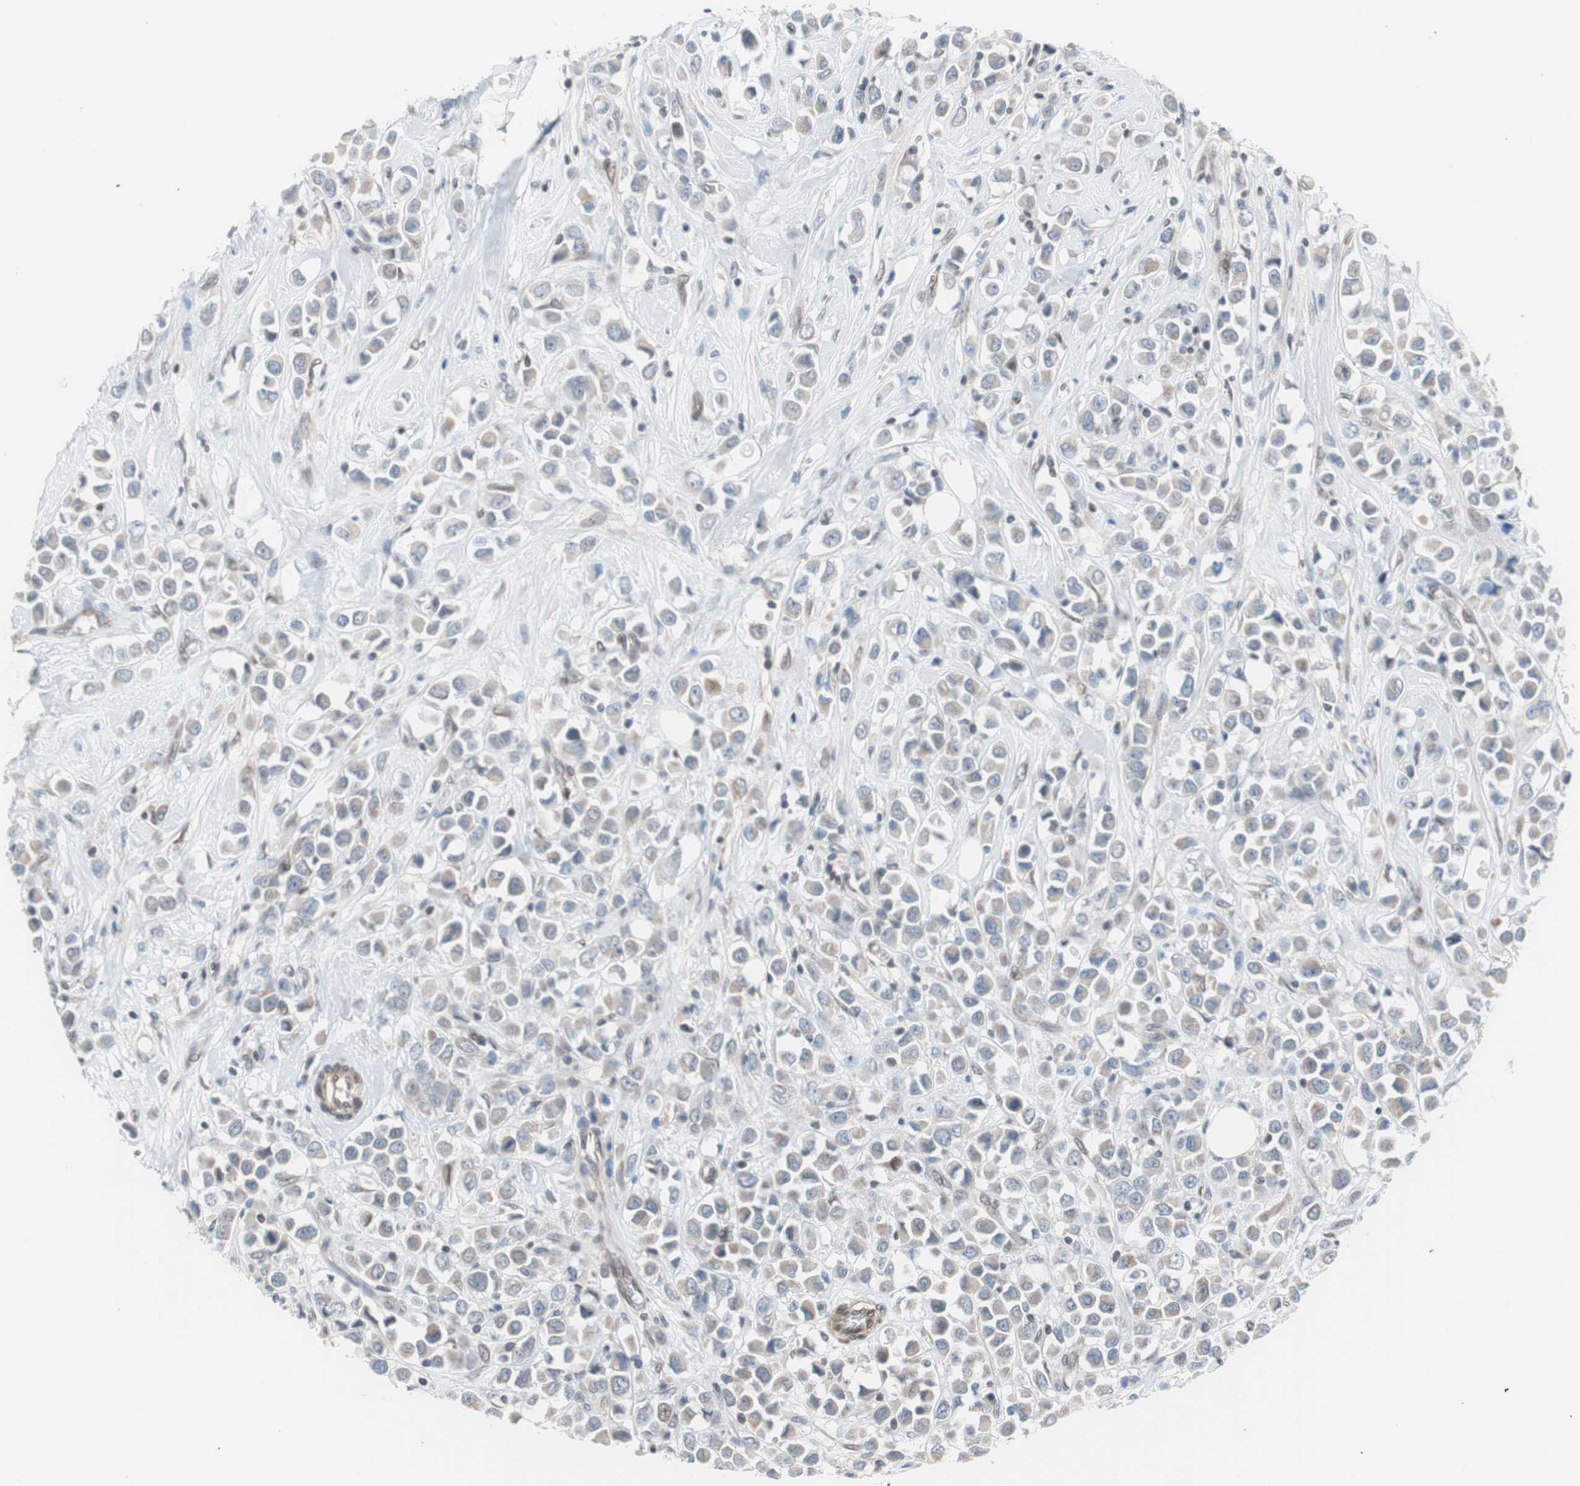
{"staining": {"intensity": "weak", "quantity": ">75%", "location": "cytoplasmic/membranous"}, "tissue": "breast cancer", "cell_type": "Tumor cells", "image_type": "cancer", "snomed": [{"axis": "morphology", "description": "Duct carcinoma"}, {"axis": "topography", "description": "Breast"}], "caption": "Immunohistochemical staining of breast cancer (infiltrating ductal carcinoma) exhibits weak cytoplasmic/membranous protein staining in approximately >75% of tumor cells. (Stains: DAB (3,3'-diaminobenzidine) in brown, nuclei in blue, Microscopy: brightfield microscopy at high magnification).", "gene": "ARNT2", "patient": {"sex": "female", "age": 61}}